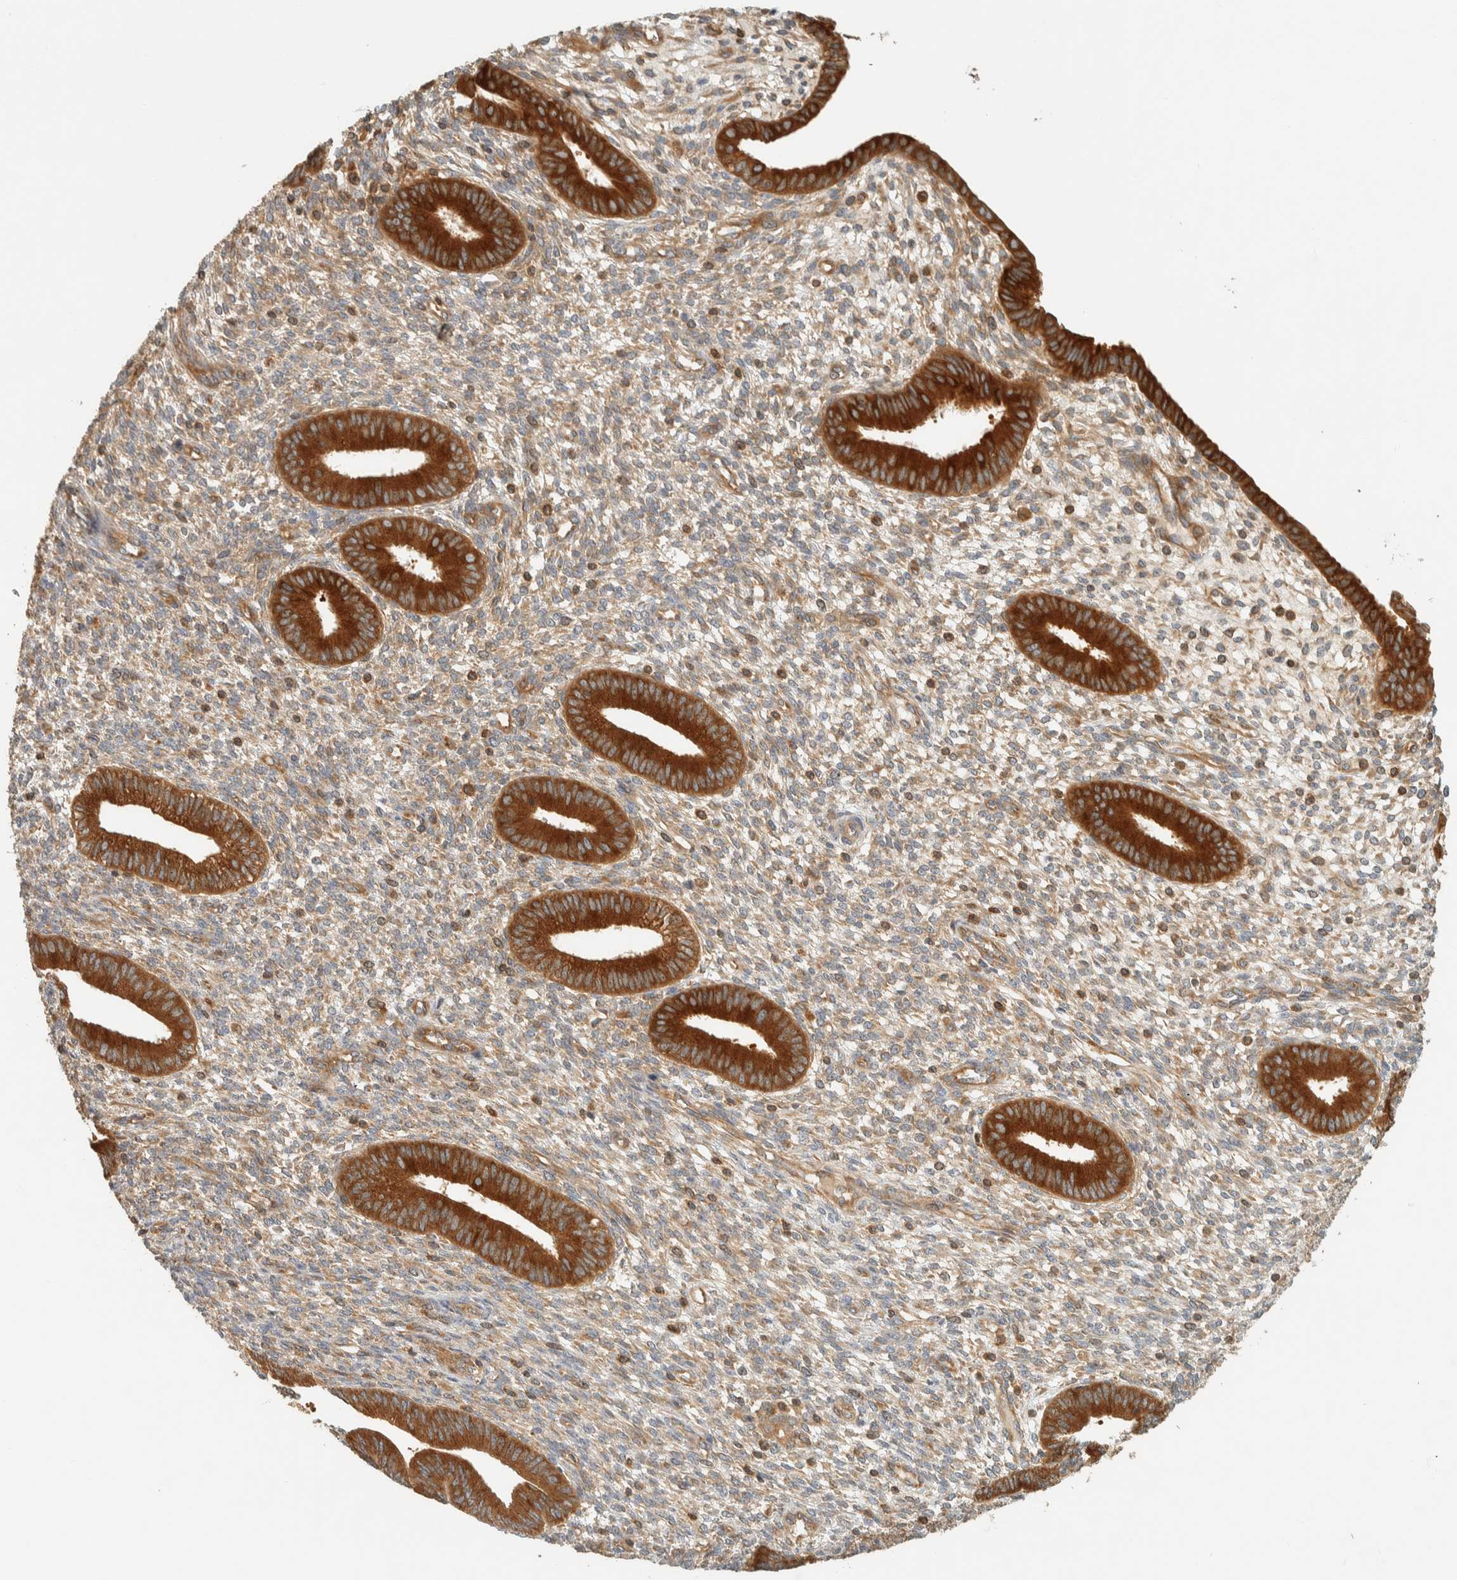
{"staining": {"intensity": "moderate", "quantity": "25%-75%", "location": "cytoplasmic/membranous"}, "tissue": "endometrium", "cell_type": "Cells in endometrial stroma", "image_type": "normal", "snomed": [{"axis": "morphology", "description": "Normal tissue, NOS"}, {"axis": "topography", "description": "Endometrium"}], "caption": "Human endometrium stained with a brown dye shows moderate cytoplasmic/membranous positive staining in approximately 25%-75% of cells in endometrial stroma.", "gene": "ARFGEF1", "patient": {"sex": "female", "age": 46}}